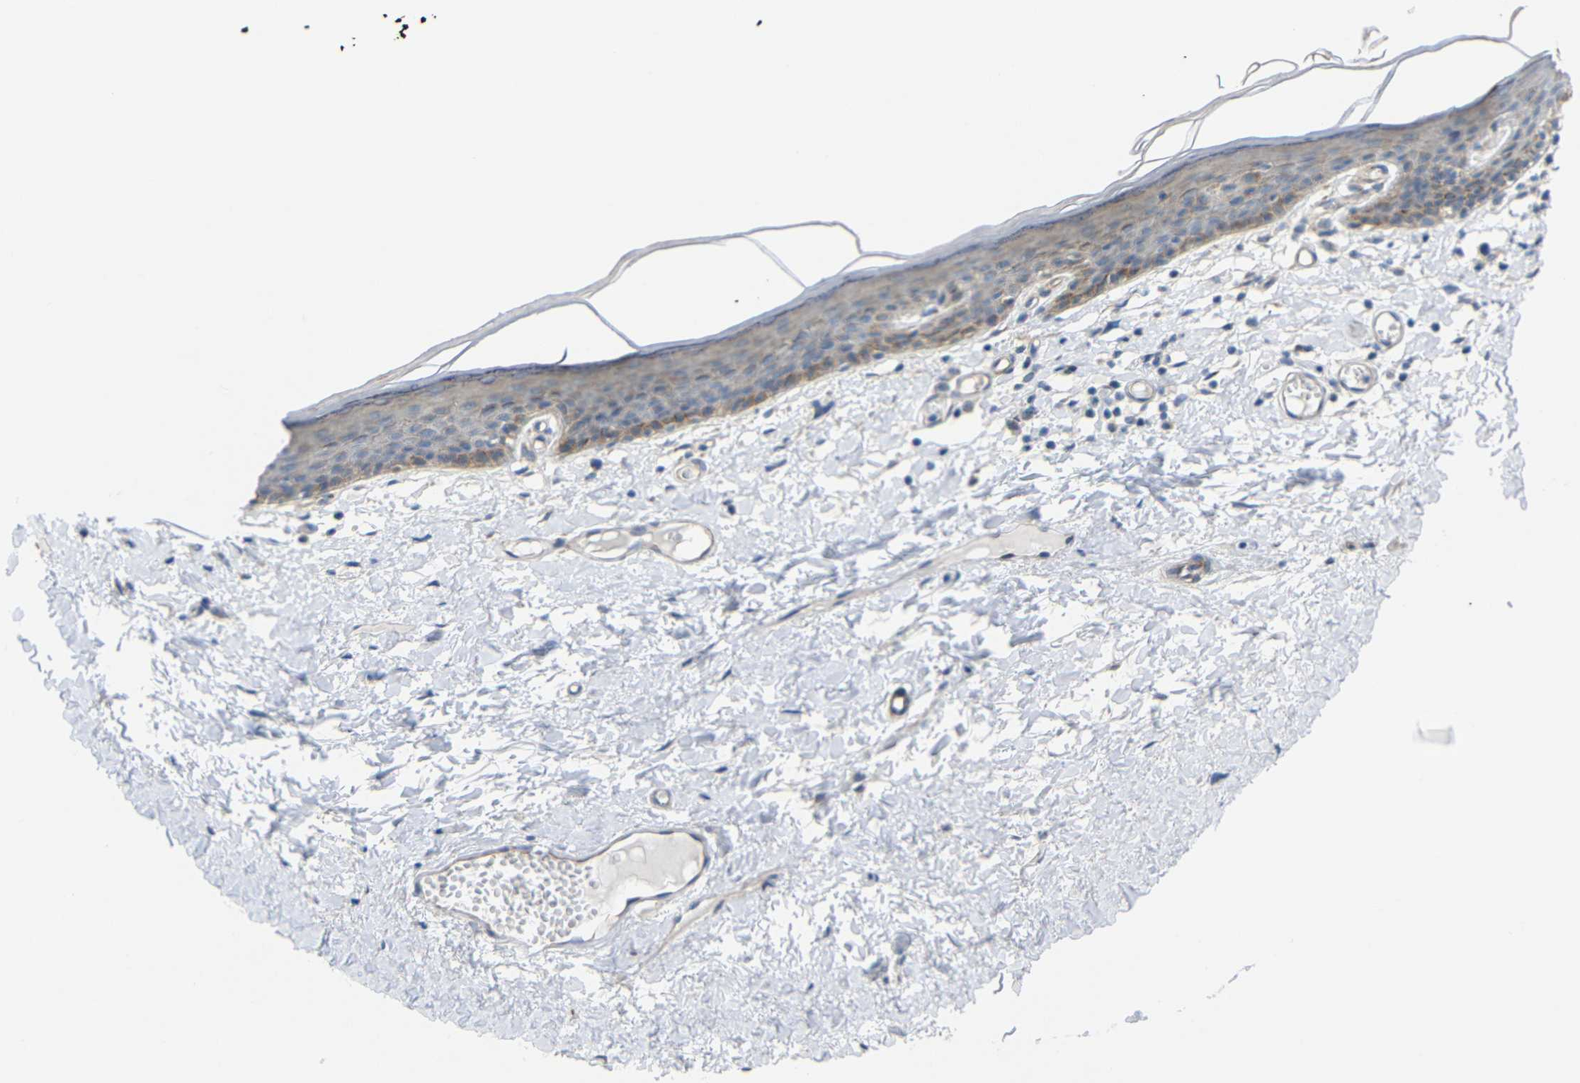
{"staining": {"intensity": "weak", "quantity": ">75%", "location": "cytoplasmic/membranous"}, "tissue": "skin", "cell_type": "Epidermal cells", "image_type": "normal", "snomed": [{"axis": "morphology", "description": "Normal tissue, NOS"}, {"axis": "topography", "description": "Vulva"}], "caption": "Protein expression analysis of unremarkable human skin reveals weak cytoplasmic/membranous staining in approximately >75% of epidermal cells. Using DAB (brown) and hematoxylin (blue) stains, captured at high magnification using brightfield microscopy.", "gene": "SYPL1", "patient": {"sex": "female", "age": 54}}